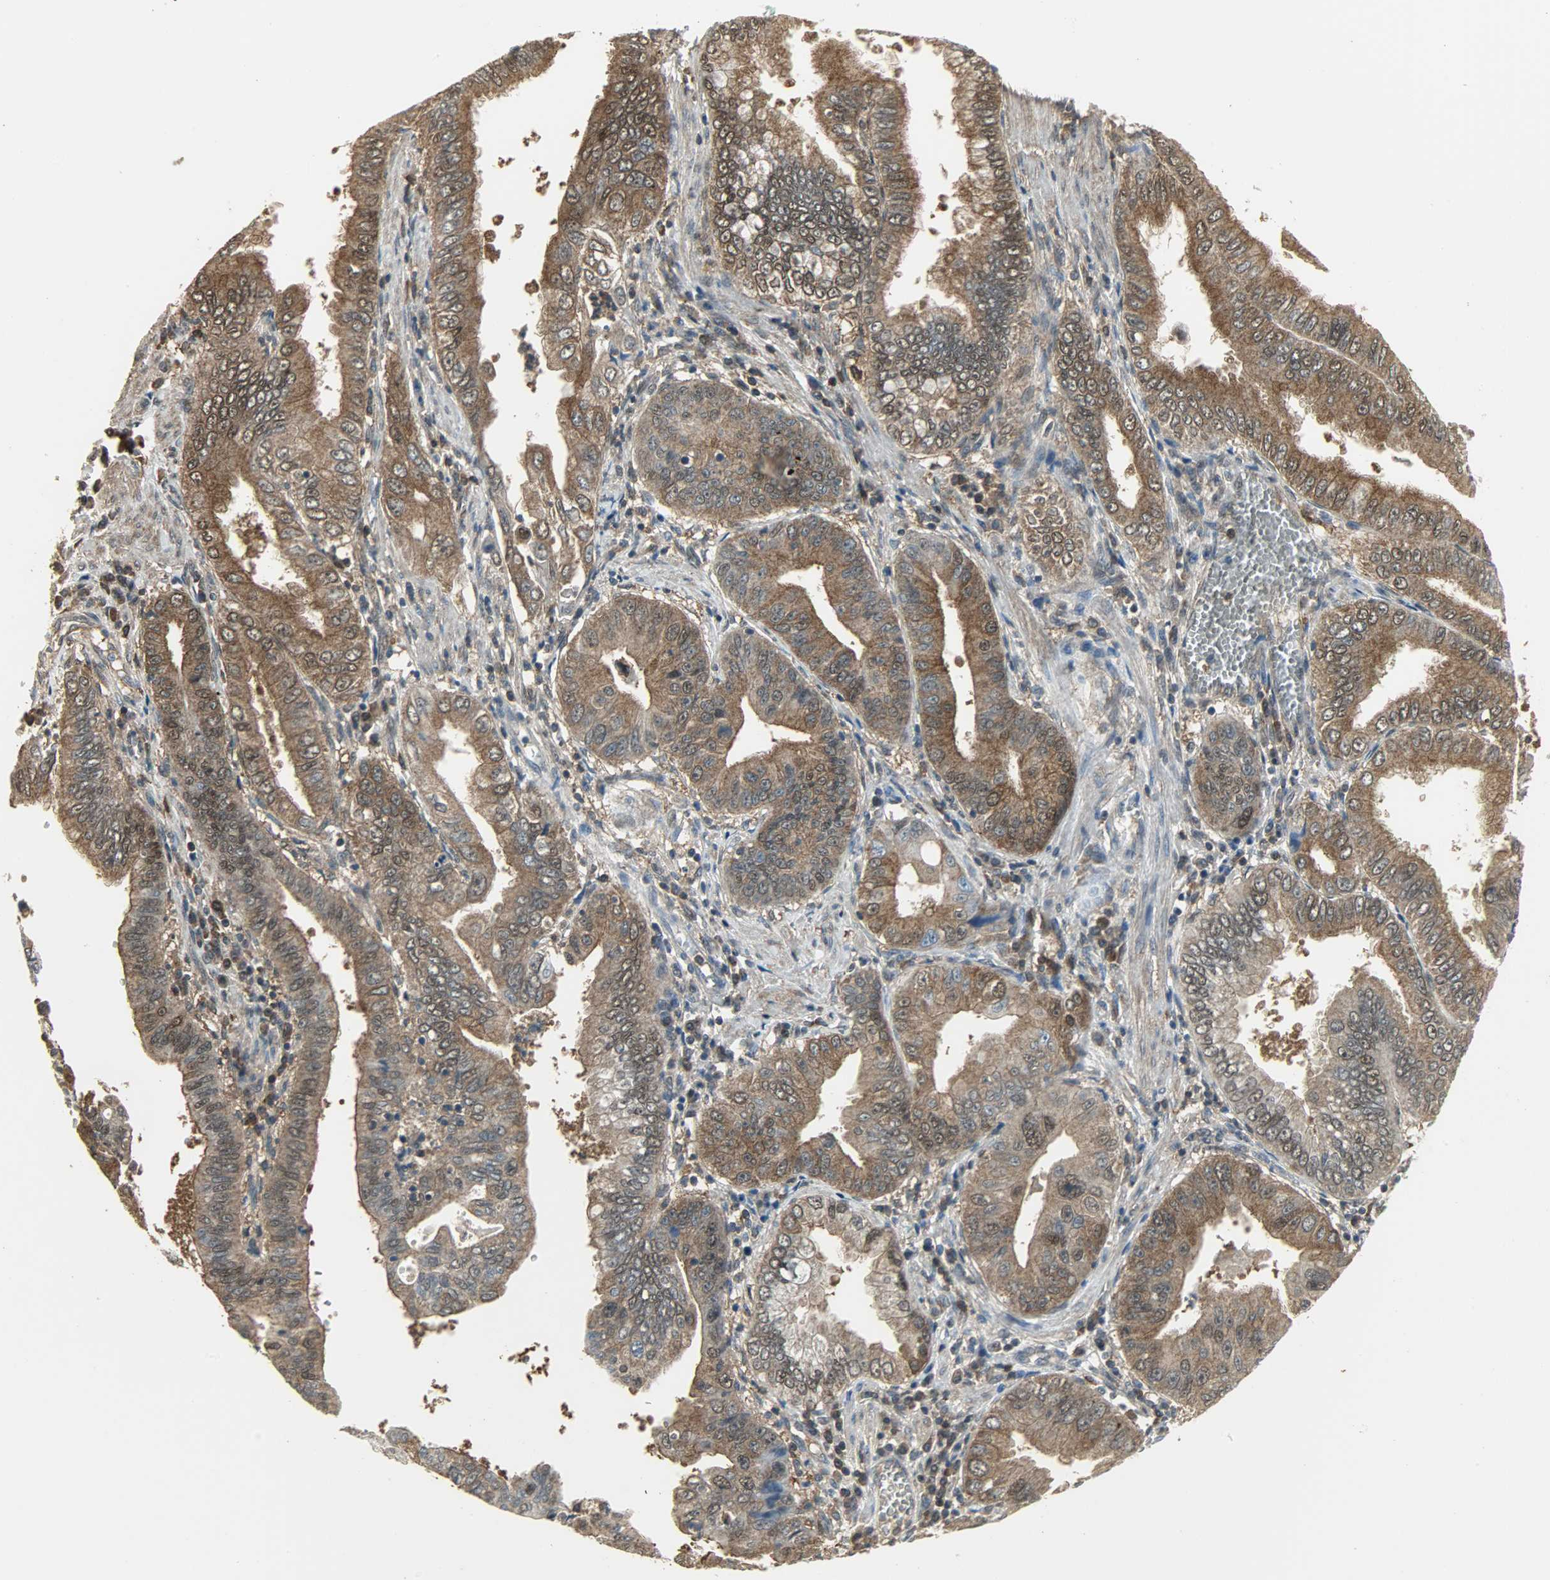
{"staining": {"intensity": "strong", "quantity": ">75%", "location": "cytoplasmic/membranous,nuclear"}, "tissue": "pancreatic cancer", "cell_type": "Tumor cells", "image_type": "cancer", "snomed": [{"axis": "morphology", "description": "Normal tissue, NOS"}, {"axis": "topography", "description": "Lymph node"}], "caption": "Protein expression analysis of human pancreatic cancer reveals strong cytoplasmic/membranous and nuclear positivity in approximately >75% of tumor cells. The protein is shown in brown color, while the nuclei are stained blue.", "gene": "LDHB", "patient": {"sex": "male", "age": 50}}